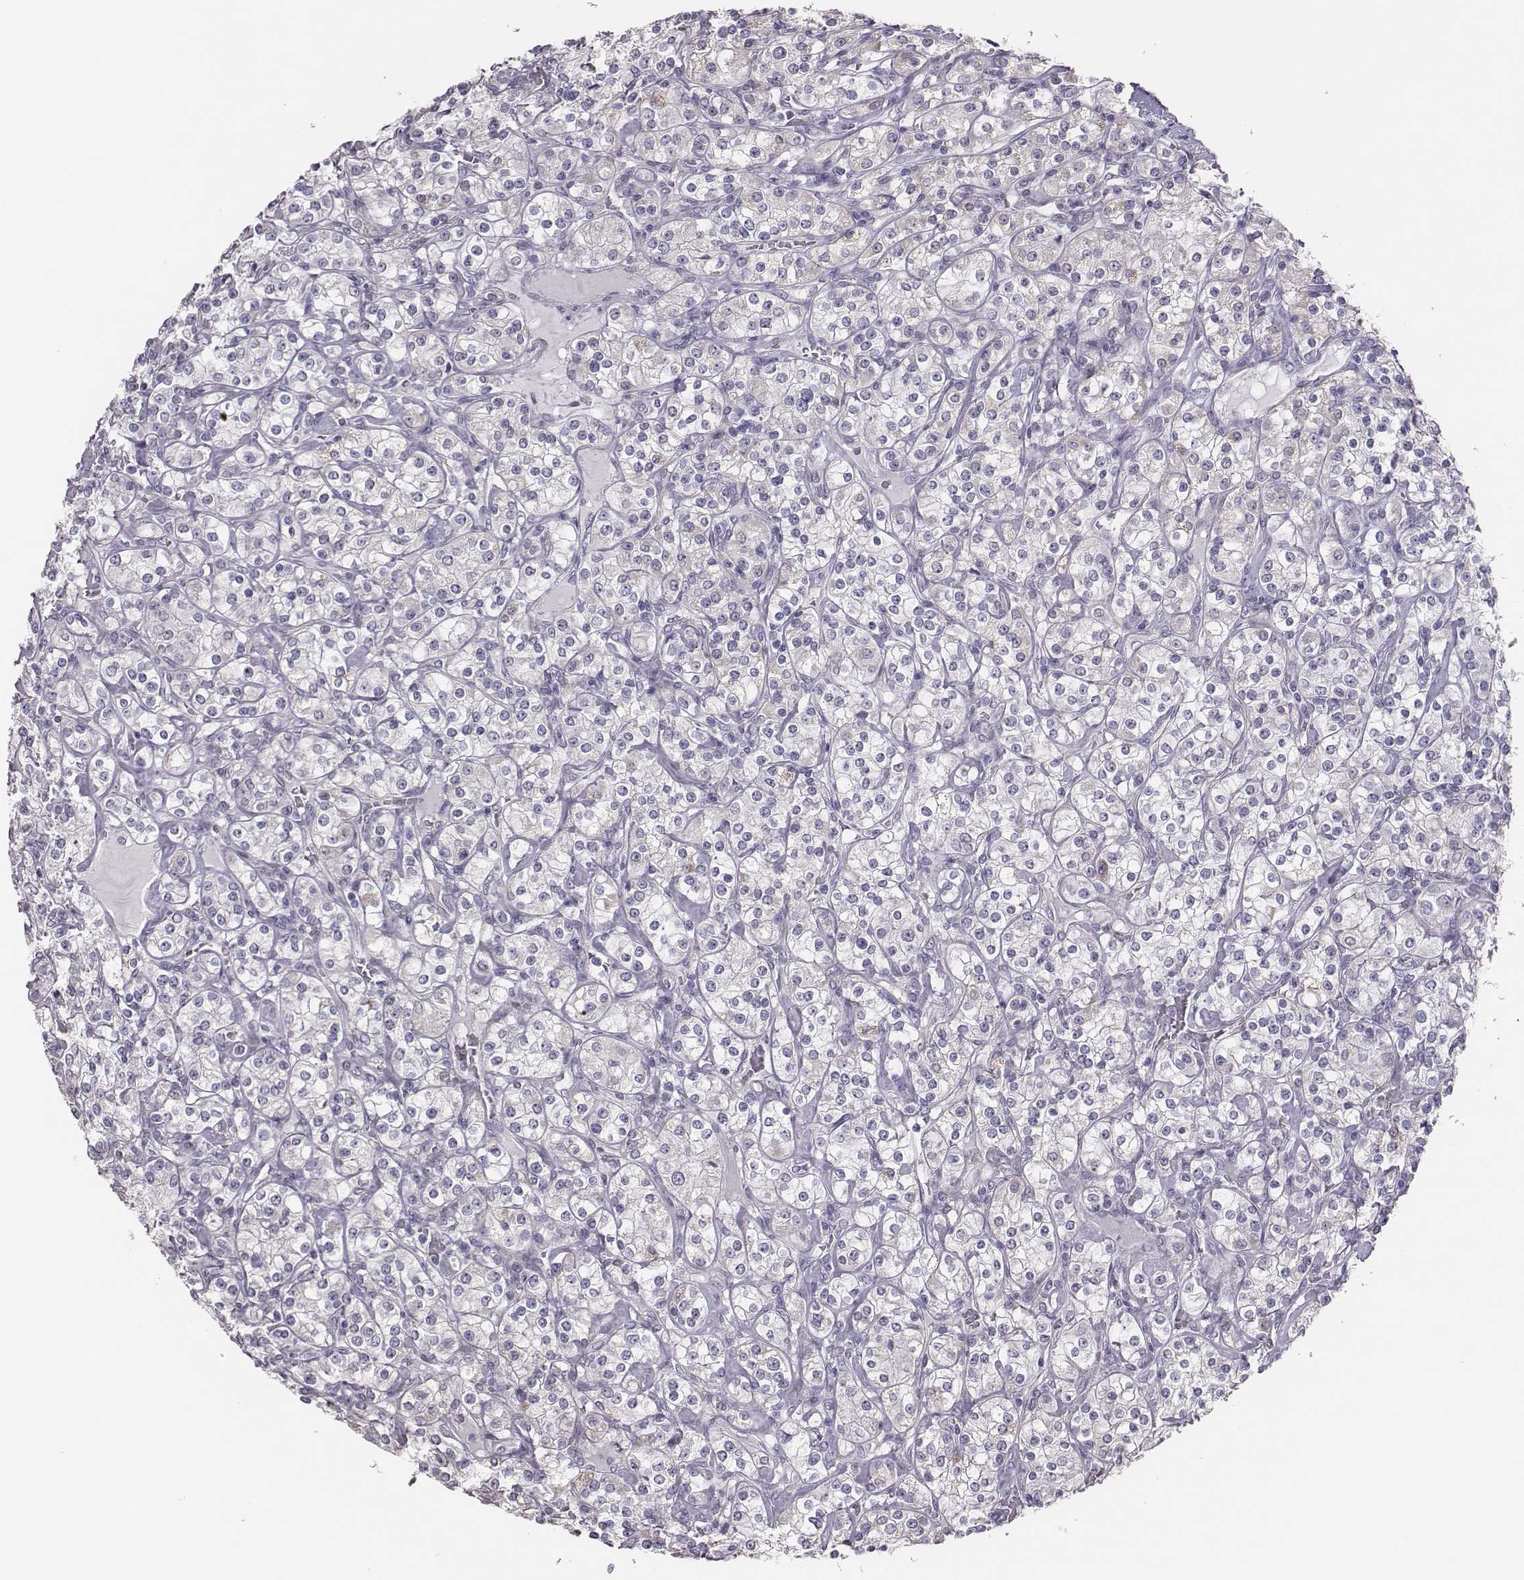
{"staining": {"intensity": "negative", "quantity": "none", "location": "none"}, "tissue": "renal cancer", "cell_type": "Tumor cells", "image_type": "cancer", "snomed": [{"axis": "morphology", "description": "Adenocarcinoma, NOS"}, {"axis": "topography", "description": "Kidney"}], "caption": "Protein analysis of renal adenocarcinoma reveals no significant staining in tumor cells.", "gene": "SCML2", "patient": {"sex": "male", "age": 77}}